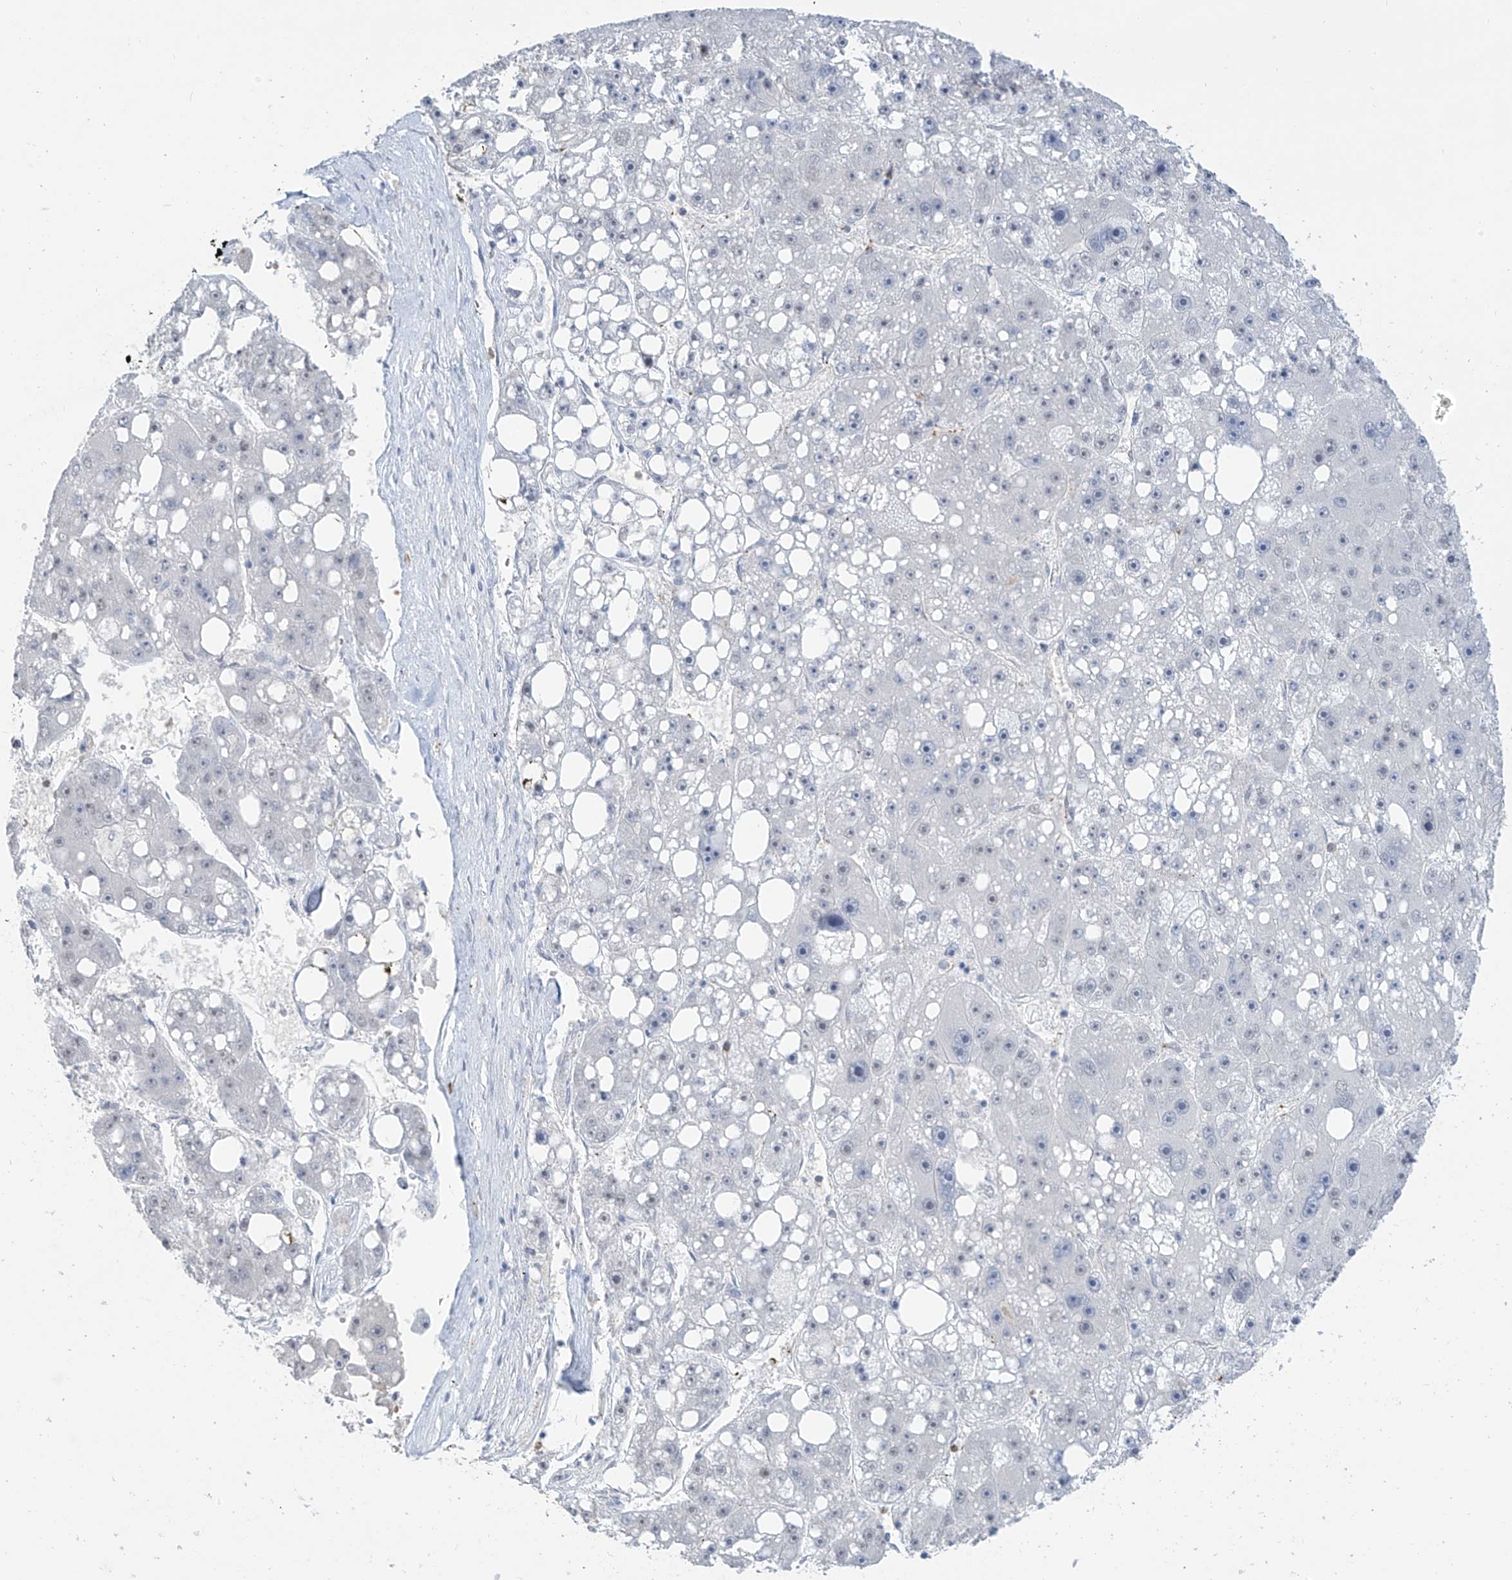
{"staining": {"intensity": "negative", "quantity": "none", "location": "none"}, "tissue": "liver cancer", "cell_type": "Tumor cells", "image_type": "cancer", "snomed": [{"axis": "morphology", "description": "Carcinoma, Hepatocellular, NOS"}, {"axis": "topography", "description": "Liver"}], "caption": "Tumor cells are negative for protein expression in human hepatocellular carcinoma (liver).", "gene": "MCM9", "patient": {"sex": "female", "age": 61}}